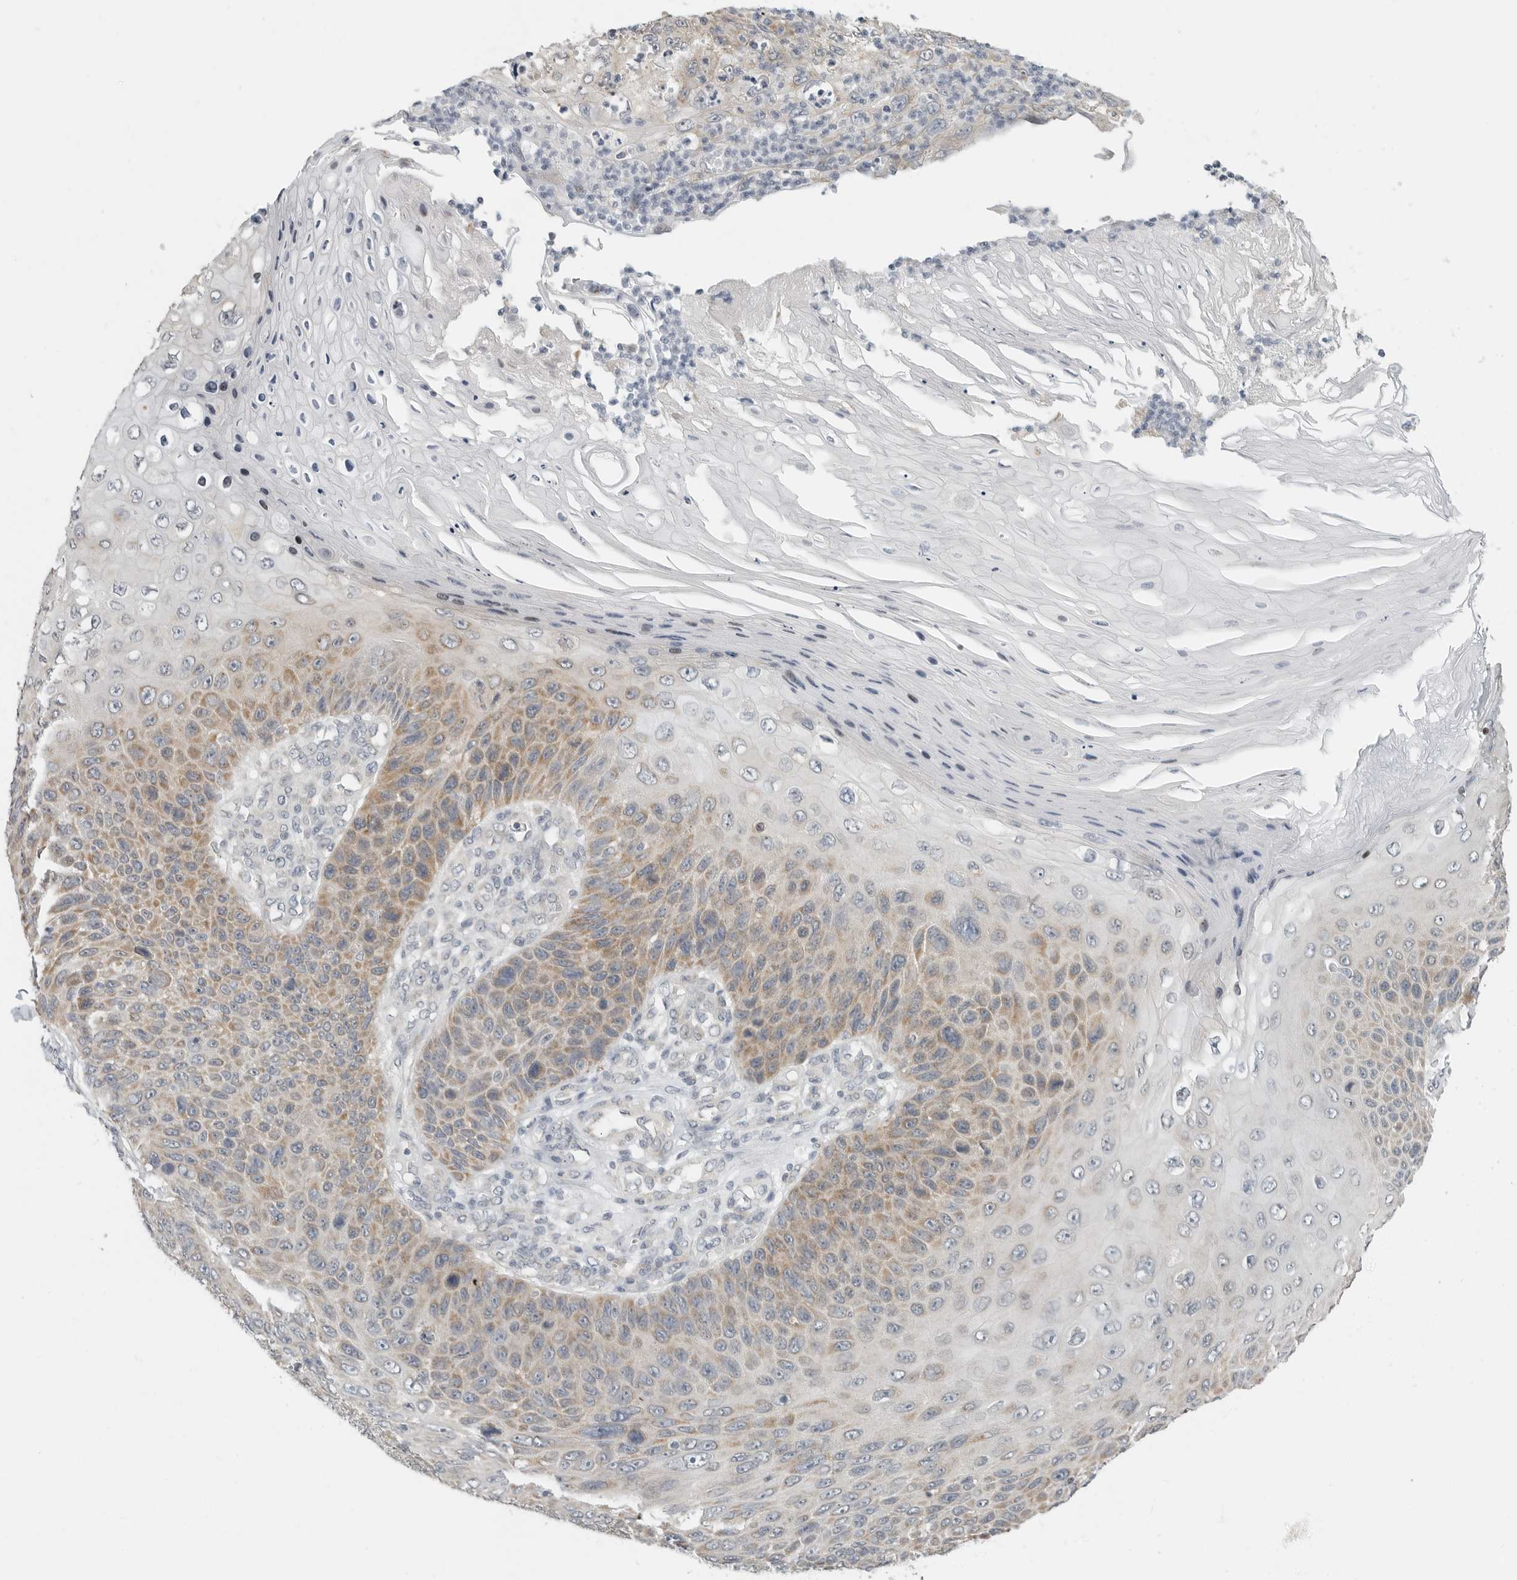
{"staining": {"intensity": "moderate", "quantity": "25%-75%", "location": "cytoplasmic/membranous"}, "tissue": "skin cancer", "cell_type": "Tumor cells", "image_type": "cancer", "snomed": [{"axis": "morphology", "description": "Squamous cell carcinoma, NOS"}, {"axis": "topography", "description": "Skin"}], "caption": "Immunohistochemical staining of skin squamous cell carcinoma displays moderate cytoplasmic/membranous protein positivity in about 25%-75% of tumor cells.", "gene": "IL12RB2", "patient": {"sex": "female", "age": 88}}